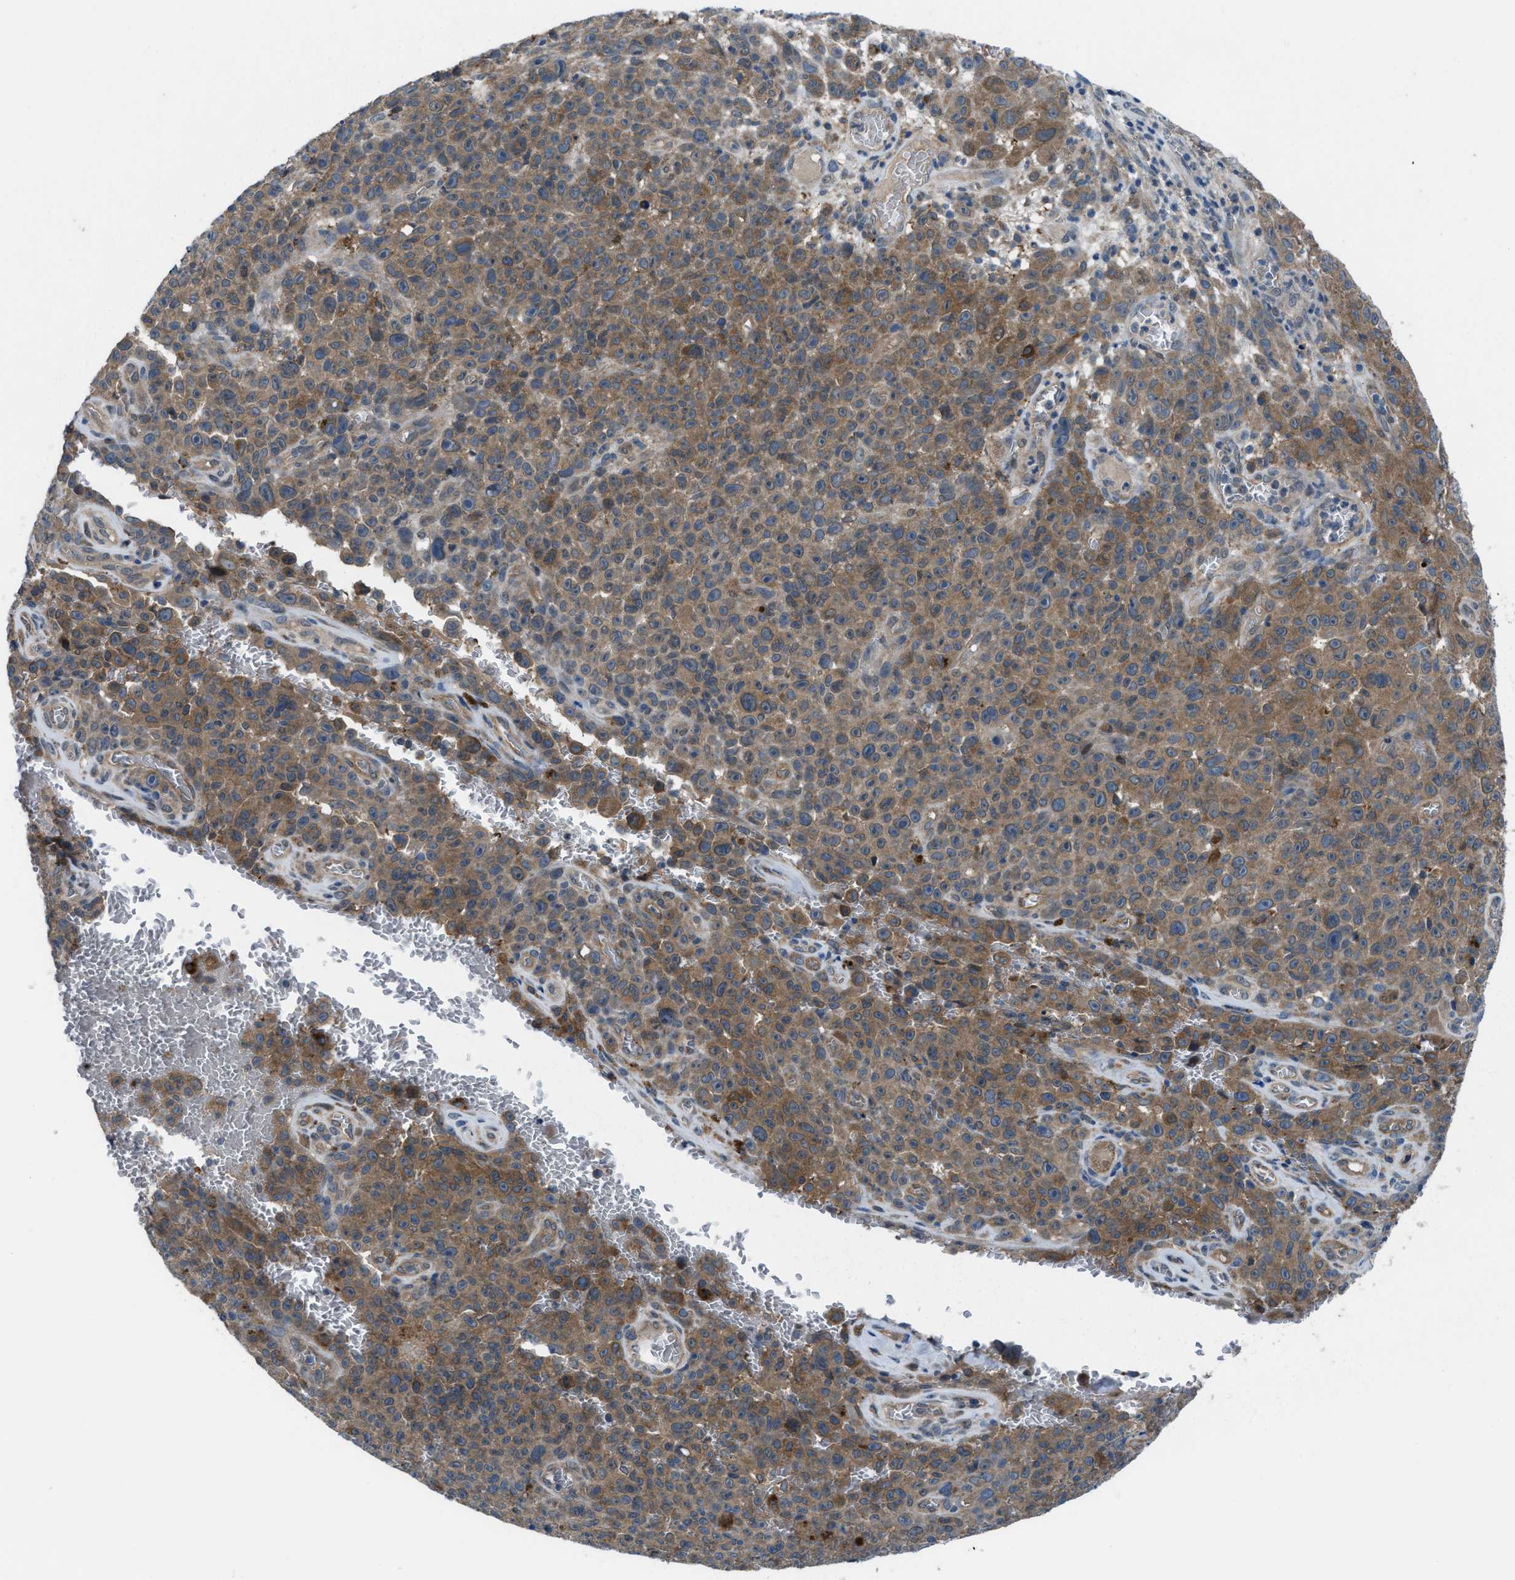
{"staining": {"intensity": "moderate", "quantity": ">75%", "location": "cytoplasmic/membranous"}, "tissue": "melanoma", "cell_type": "Tumor cells", "image_type": "cancer", "snomed": [{"axis": "morphology", "description": "Malignant melanoma, NOS"}, {"axis": "topography", "description": "Skin"}], "caption": "IHC histopathology image of melanoma stained for a protein (brown), which displays medium levels of moderate cytoplasmic/membranous expression in approximately >75% of tumor cells.", "gene": "BAZ2B", "patient": {"sex": "female", "age": 82}}